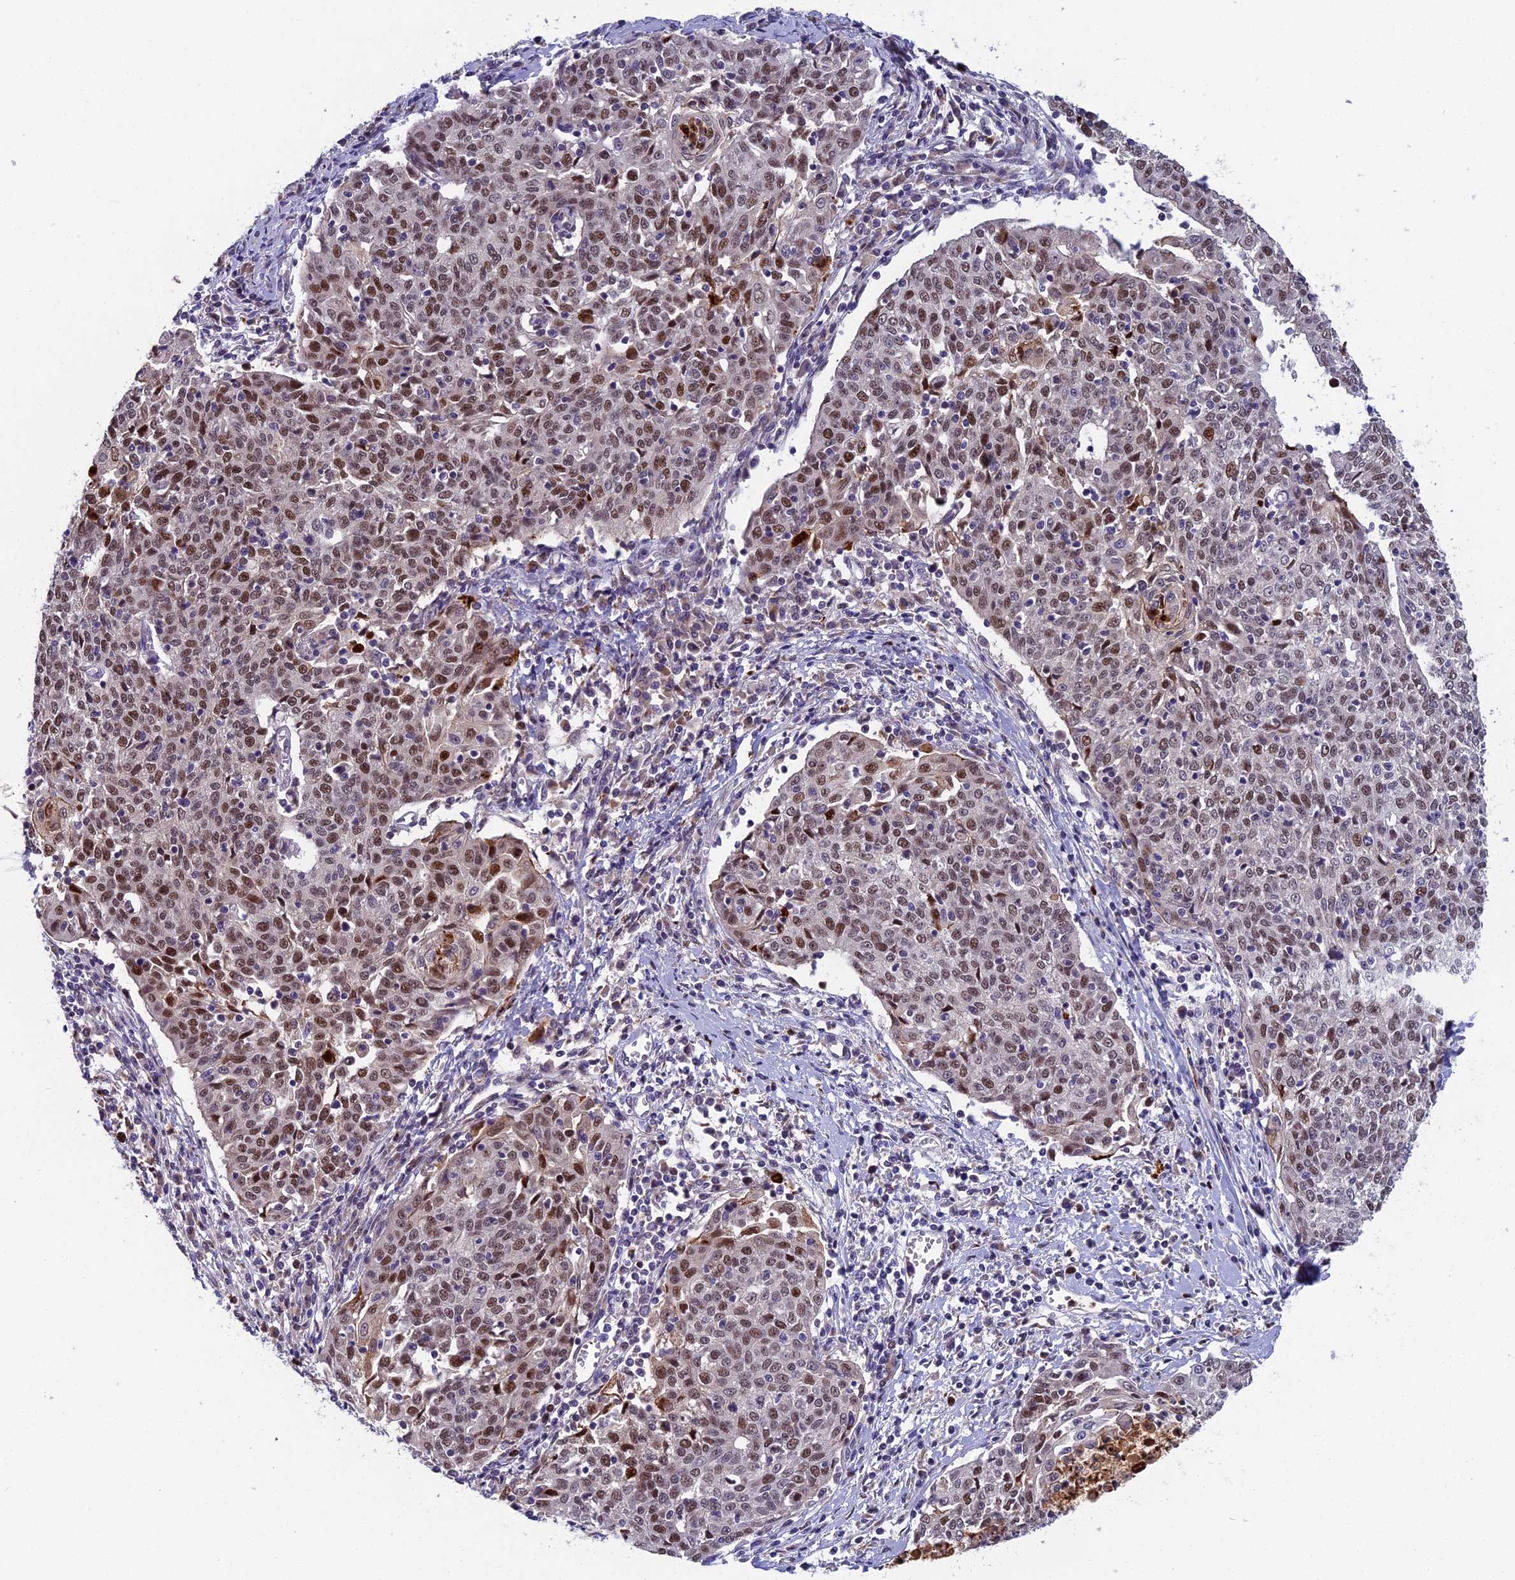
{"staining": {"intensity": "moderate", "quantity": ">75%", "location": "nuclear"}, "tissue": "cervical cancer", "cell_type": "Tumor cells", "image_type": "cancer", "snomed": [{"axis": "morphology", "description": "Squamous cell carcinoma, NOS"}, {"axis": "topography", "description": "Cervix"}], "caption": "Protein expression analysis of cervical squamous cell carcinoma displays moderate nuclear expression in about >75% of tumor cells.", "gene": "LIG1", "patient": {"sex": "female", "age": 48}}